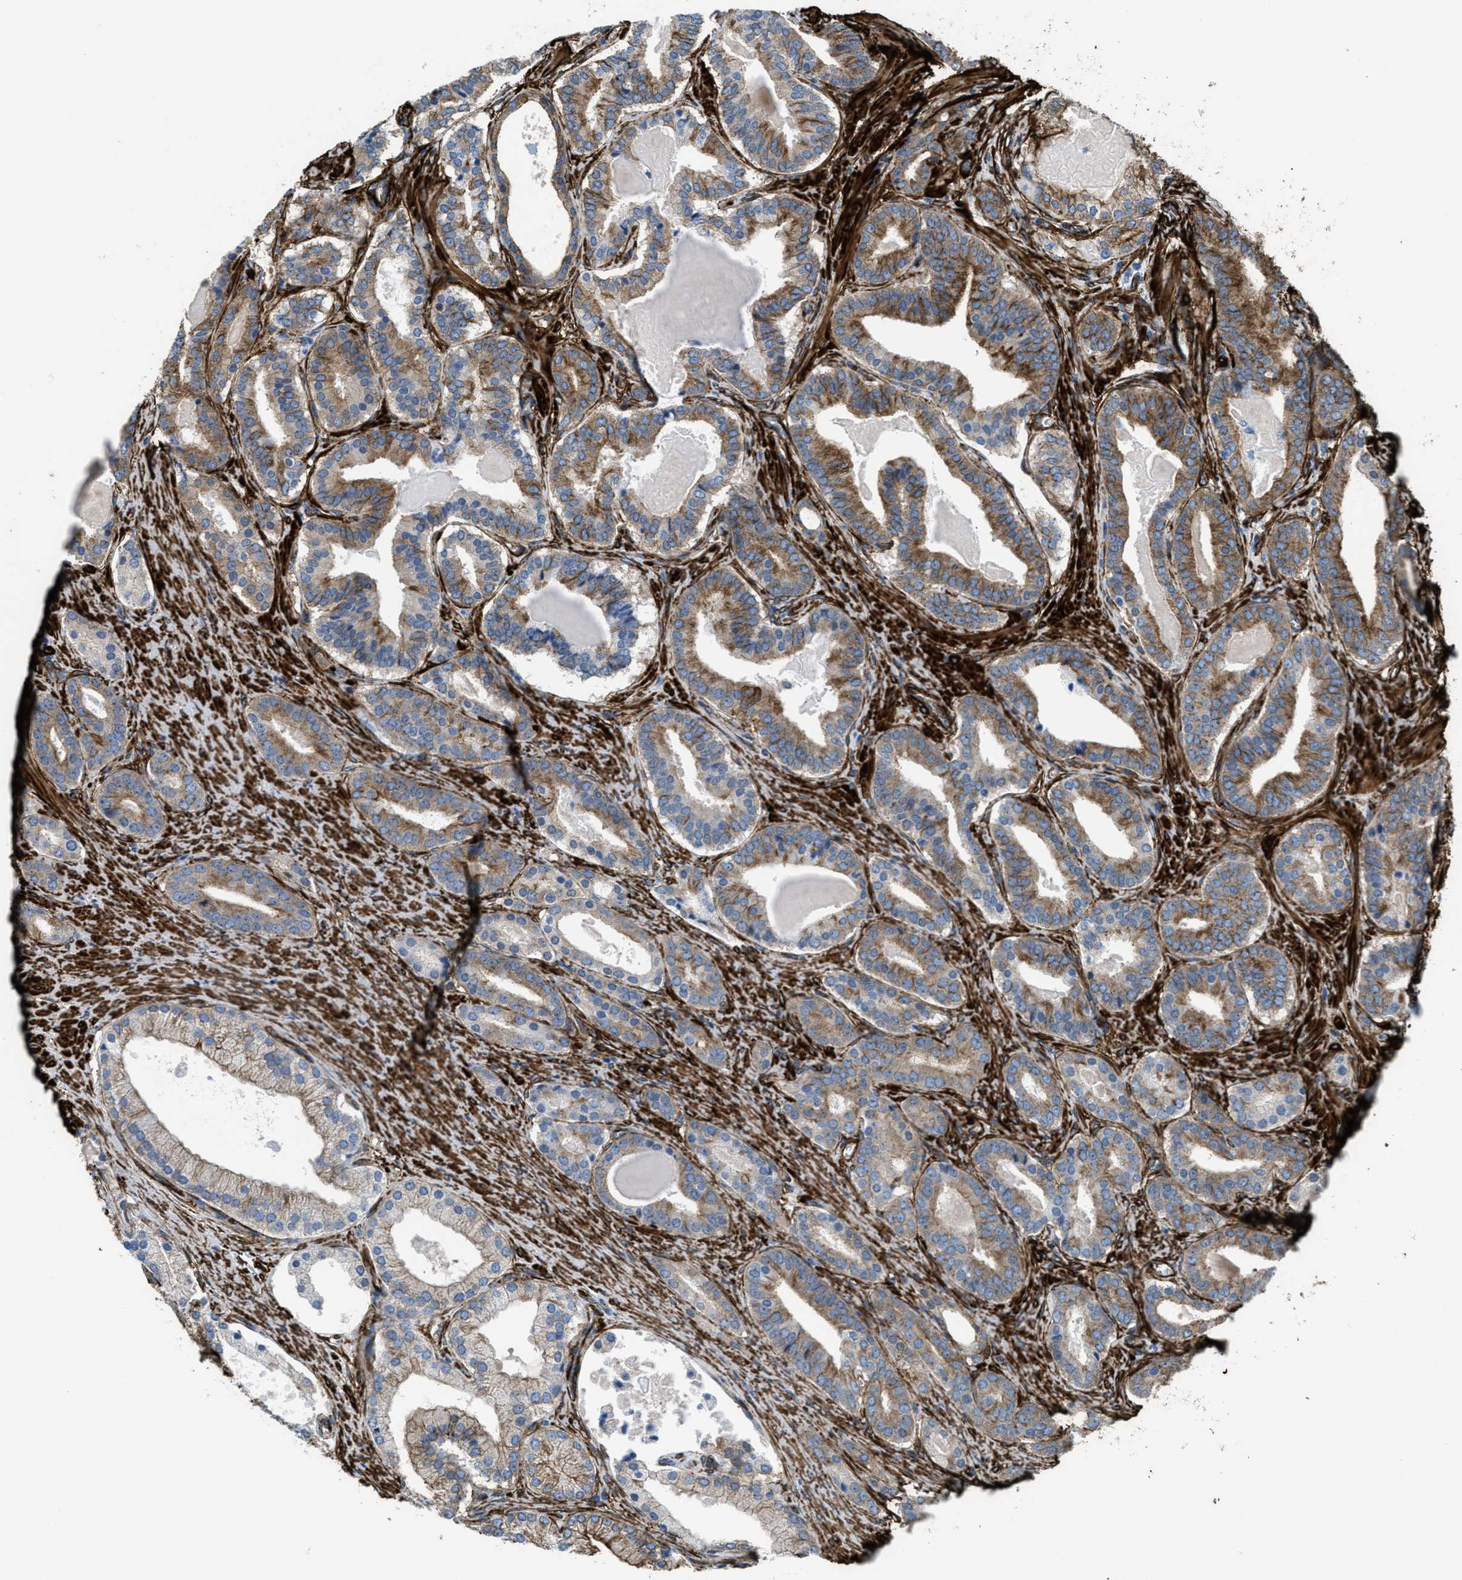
{"staining": {"intensity": "moderate", "quantity": "25%-75%", "location": "cytoplasmic/membranous"}, "tissue": "prostate cancer", "cell_type": "Tumor cells", "image_type": "cancer", "snomed": [{"axis": "morphology", "description": "Adenocarcinoma, High grade"}, {"axis": "topography", "description": "Prostate"}], "caption": "A histopathology image of adenocarcinoma (high-grade) (prostate) stained for a protein demonstrates moderate cytoplasmic/membranous brown staining in tumor cells. The staining was performed using DAB, with brown indicating positive protein expression. Nuclei are stained blue with hematoxylin.", "gene": "CALD1", "patient": {"sex": "male", "age": 60}}